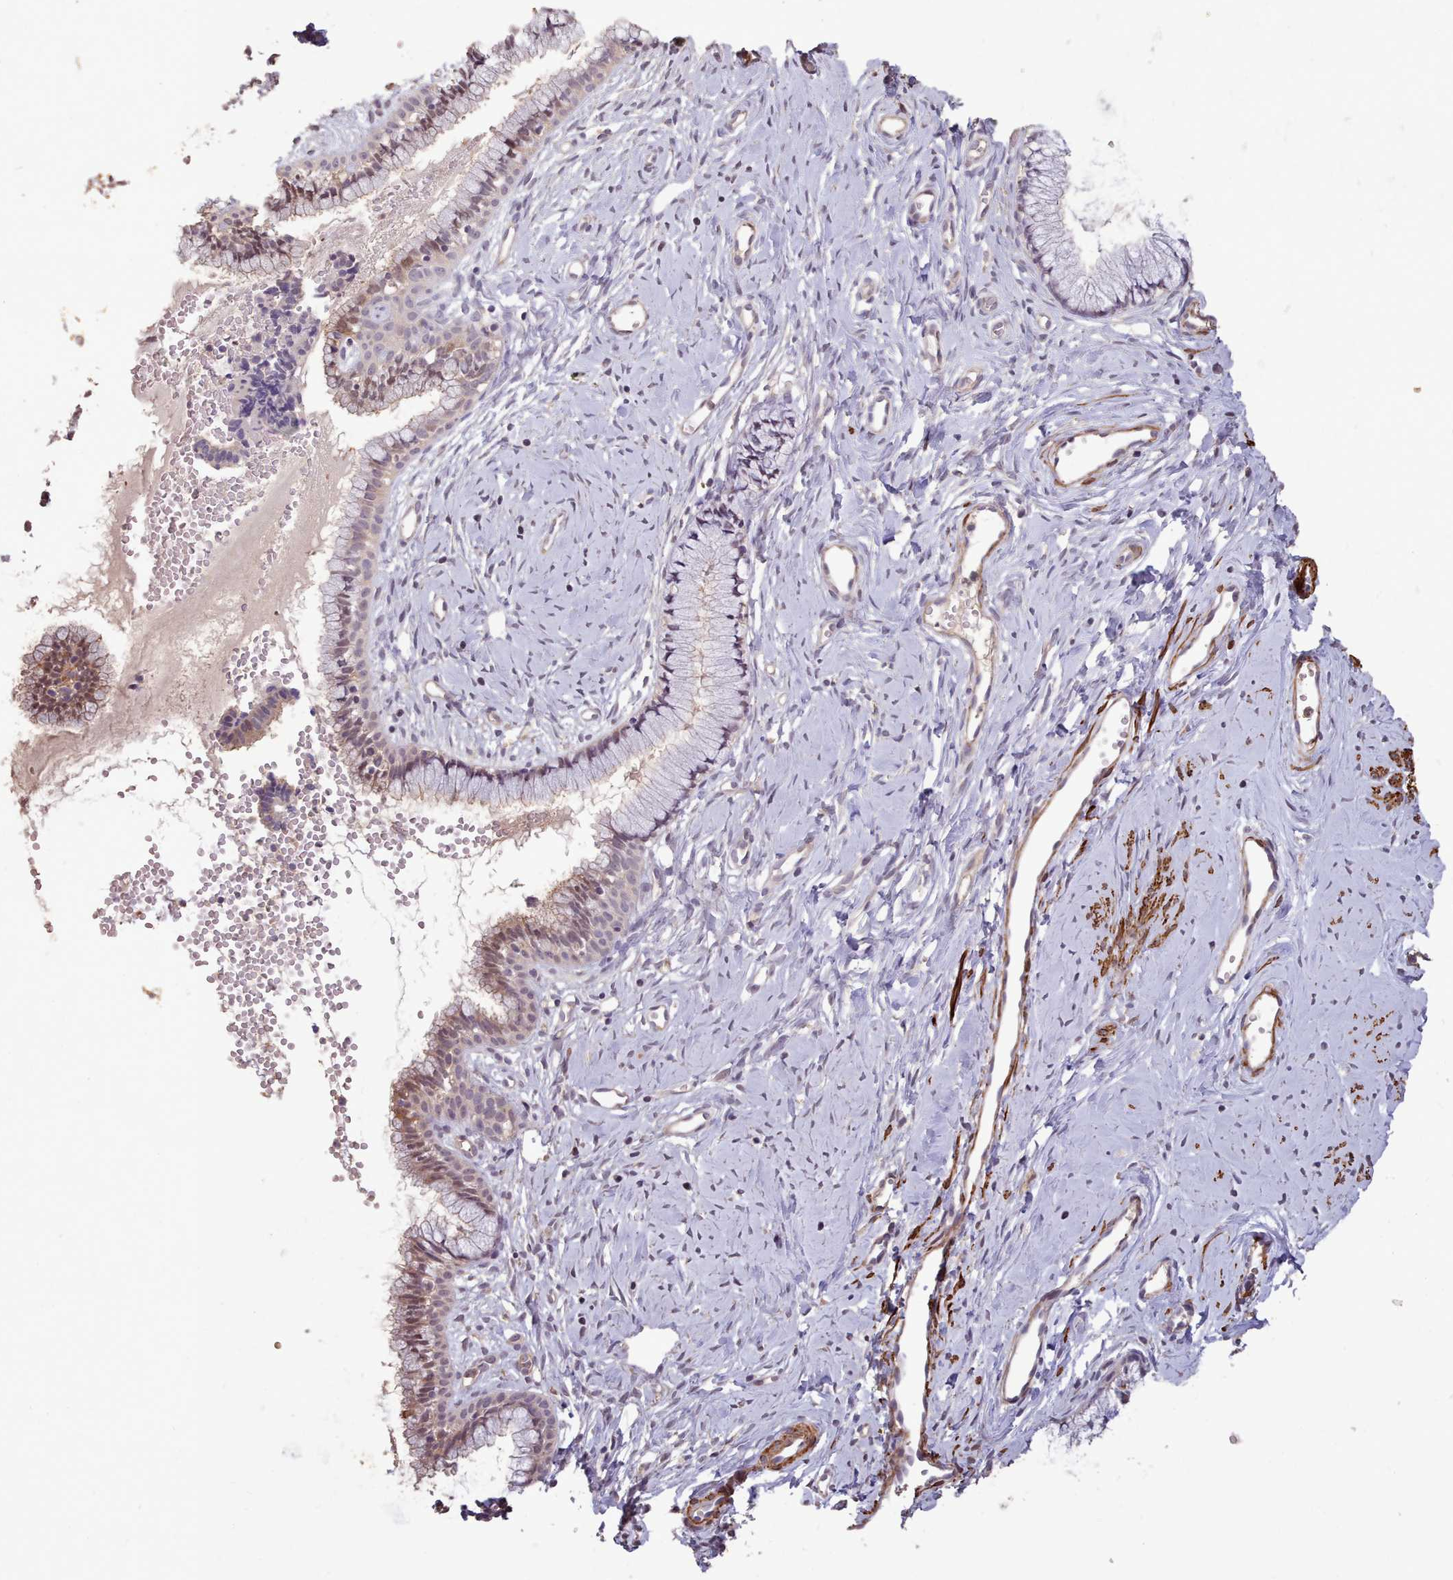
{"staining": {"intensity": "moderate", "quantity": "<25%", "location": "cytoplasmic/membranous,nuclear"}, "tissue": "cervix", "cell_type": "Glandular cells", "image_type": "normal", "snomed": [{"axis": "morphology", "description": "Normal tissue, NOS"}, {"axis": "topography", "description": "Cervix"}], "caption": "IHC of unremarkable cervix exhibits low levels of moderate cytoplasmic/membranous,nuclear staining in about <25% of glandular cells.", "gene": "NLRC4", "patient": {"sex": "female", "age": 40}}